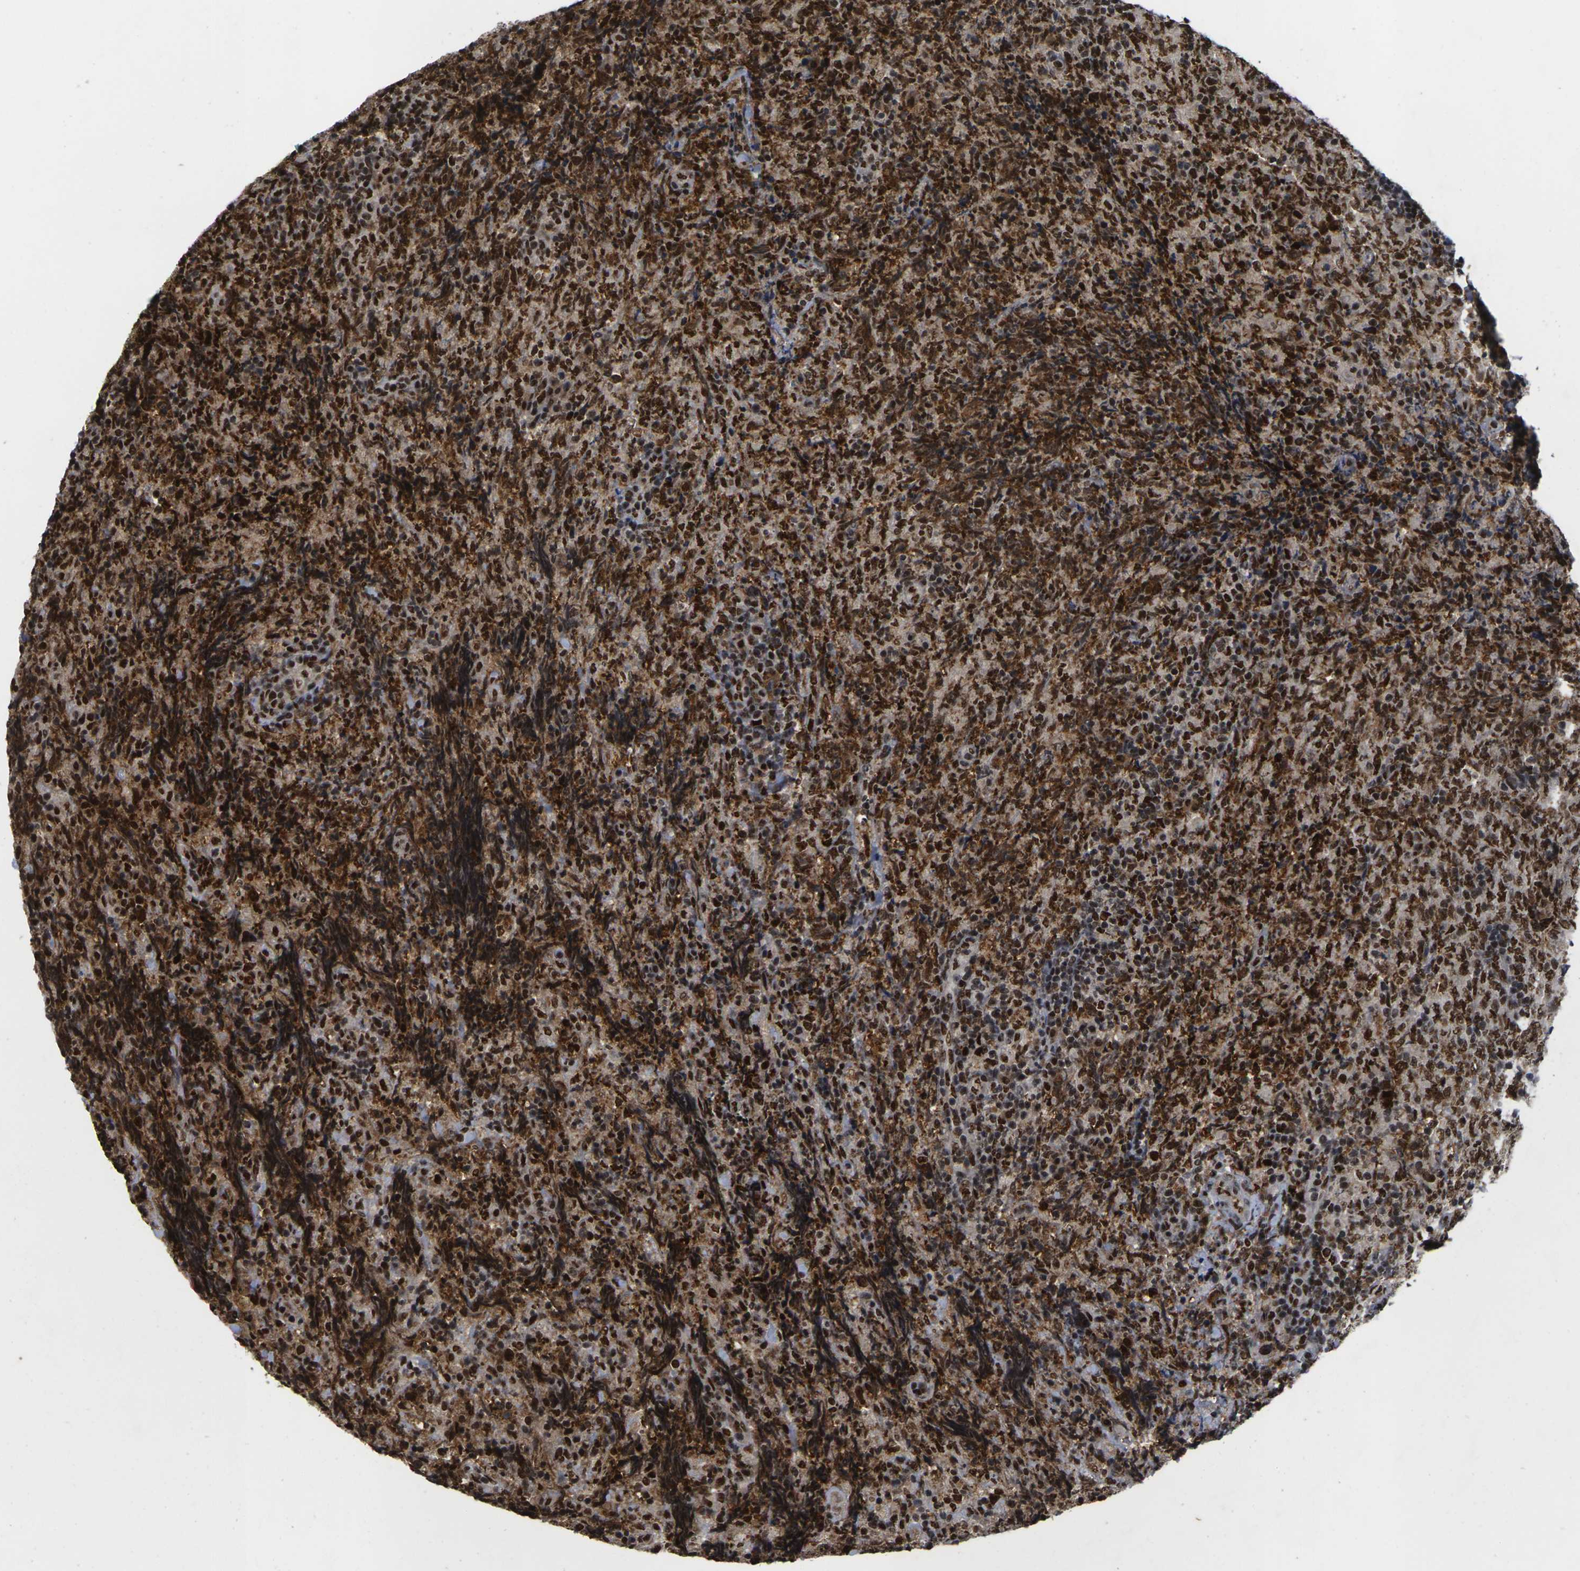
{"staining": {"intensity": "strong", "quantity": ">75%", "location": "nuclear"}, "tissue": "lymphoma", "cell_type": "Tumor cells", "image_type": "cancer", "snomed": [{"axis": "morphology", "description": "Malignant lymphoma, non-Hodgkin's type, High grade"}, {"axis": "topography", "description": "Tonsil"}], "caption": "Brown immunohistochemical staining in human lymphoma demonstrates strong nuclear staining in approximately >75% of tumor cells.", "gene": "GTF2E1", "patient": {"sex": "female", "age": 36}}